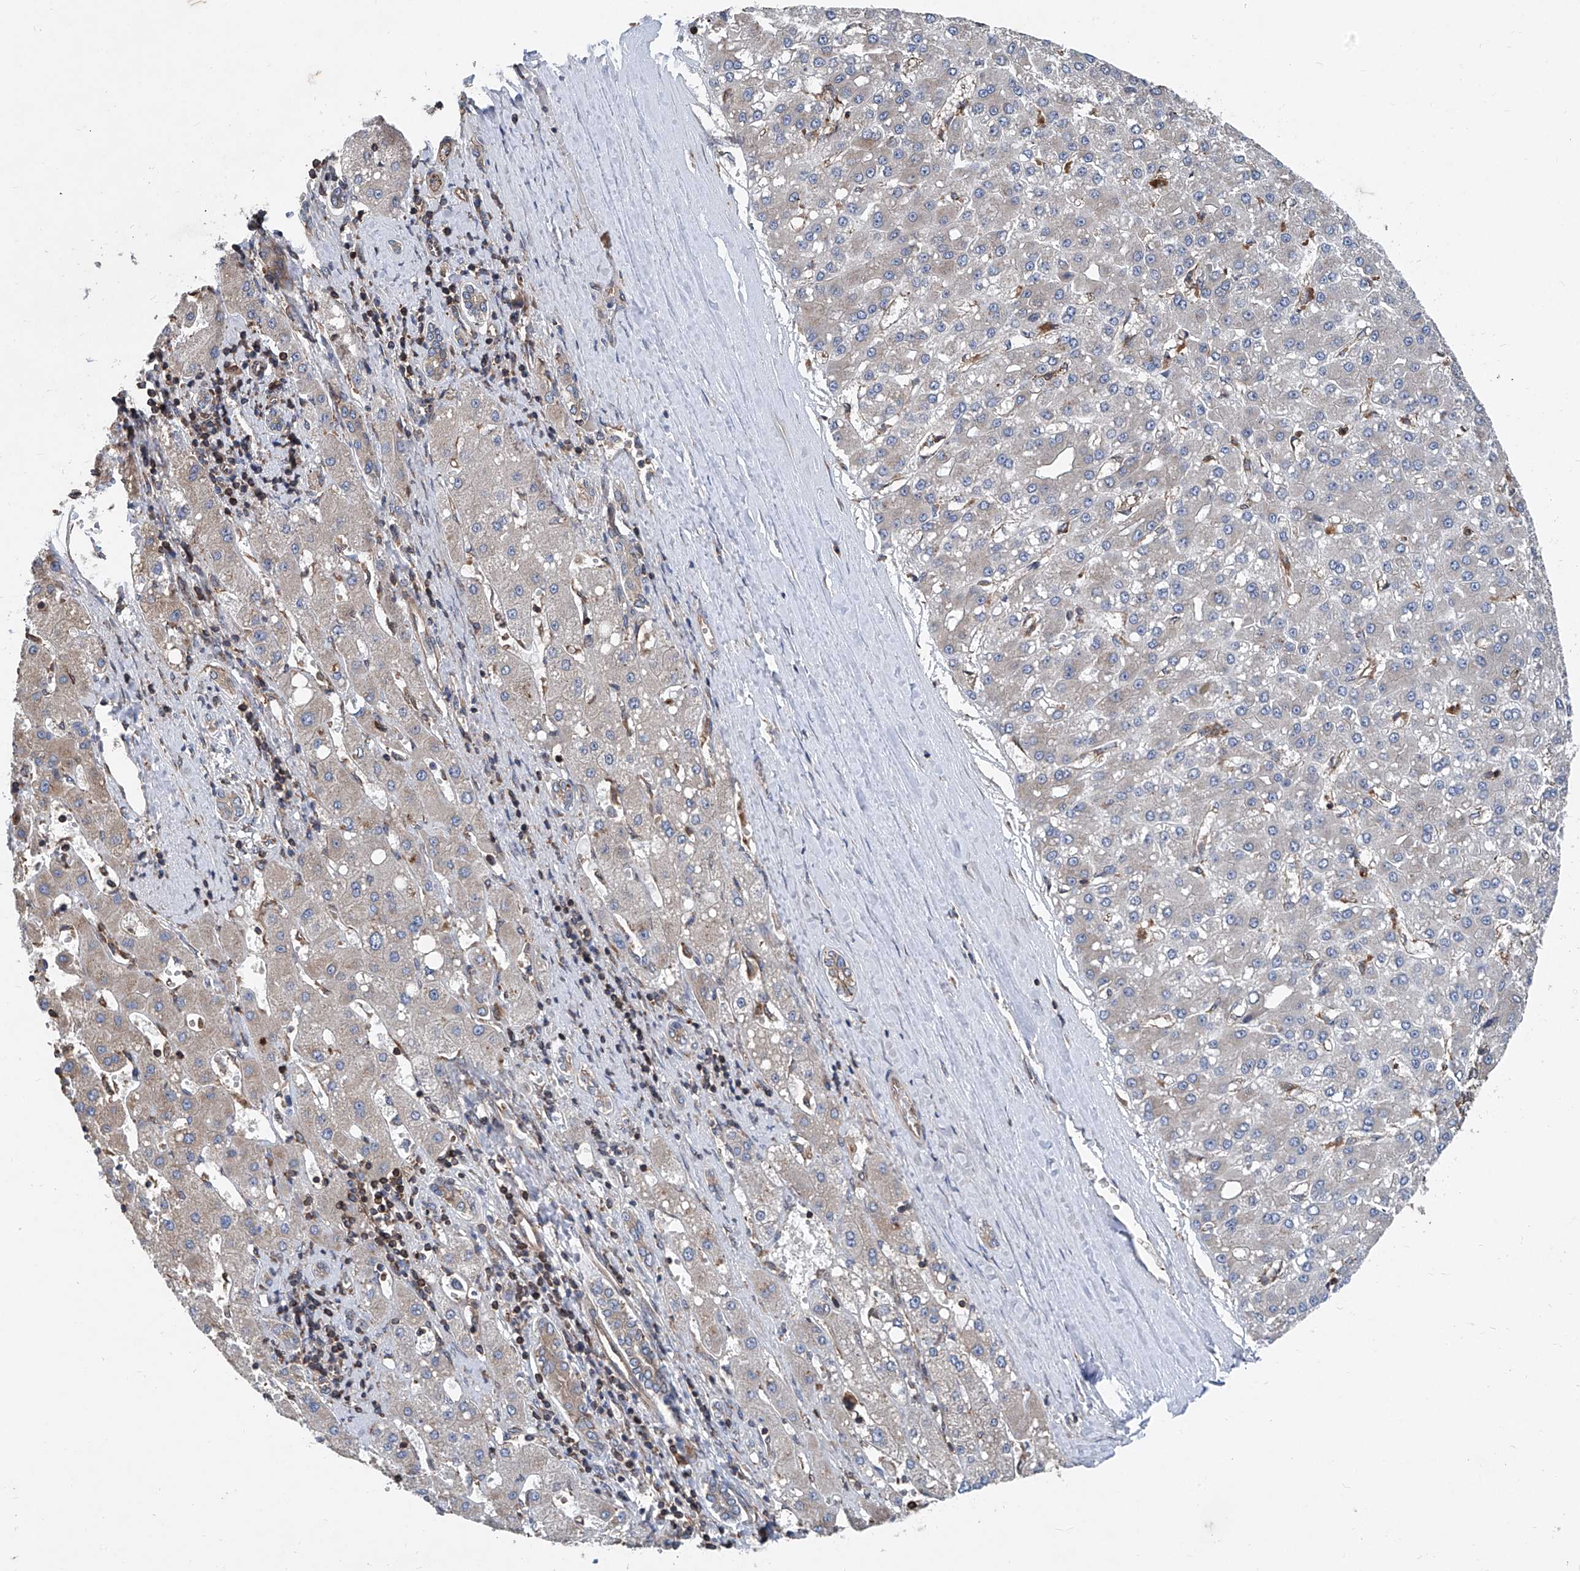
{"staining": {"intensity": "negative", "quantity": "none", "location": "none"}, "tissue": "liver cancer", "cell_type": "Tumor cells", "image_type": "cancer", "snomed": [{"axis": "morphology", "description": "Carcinoma, Hepatocellular, NOS"}, {"axis": "topography", "description": "Liver"}], "caption": "IHC of liver cancer (hepatocellular carcinoma) demonstrates no staining in tumor cells. (IHC, brightfield microscopy, high magnification).", "gene": "TRIM38", "patient": {"sex": "male", "age": 67}}